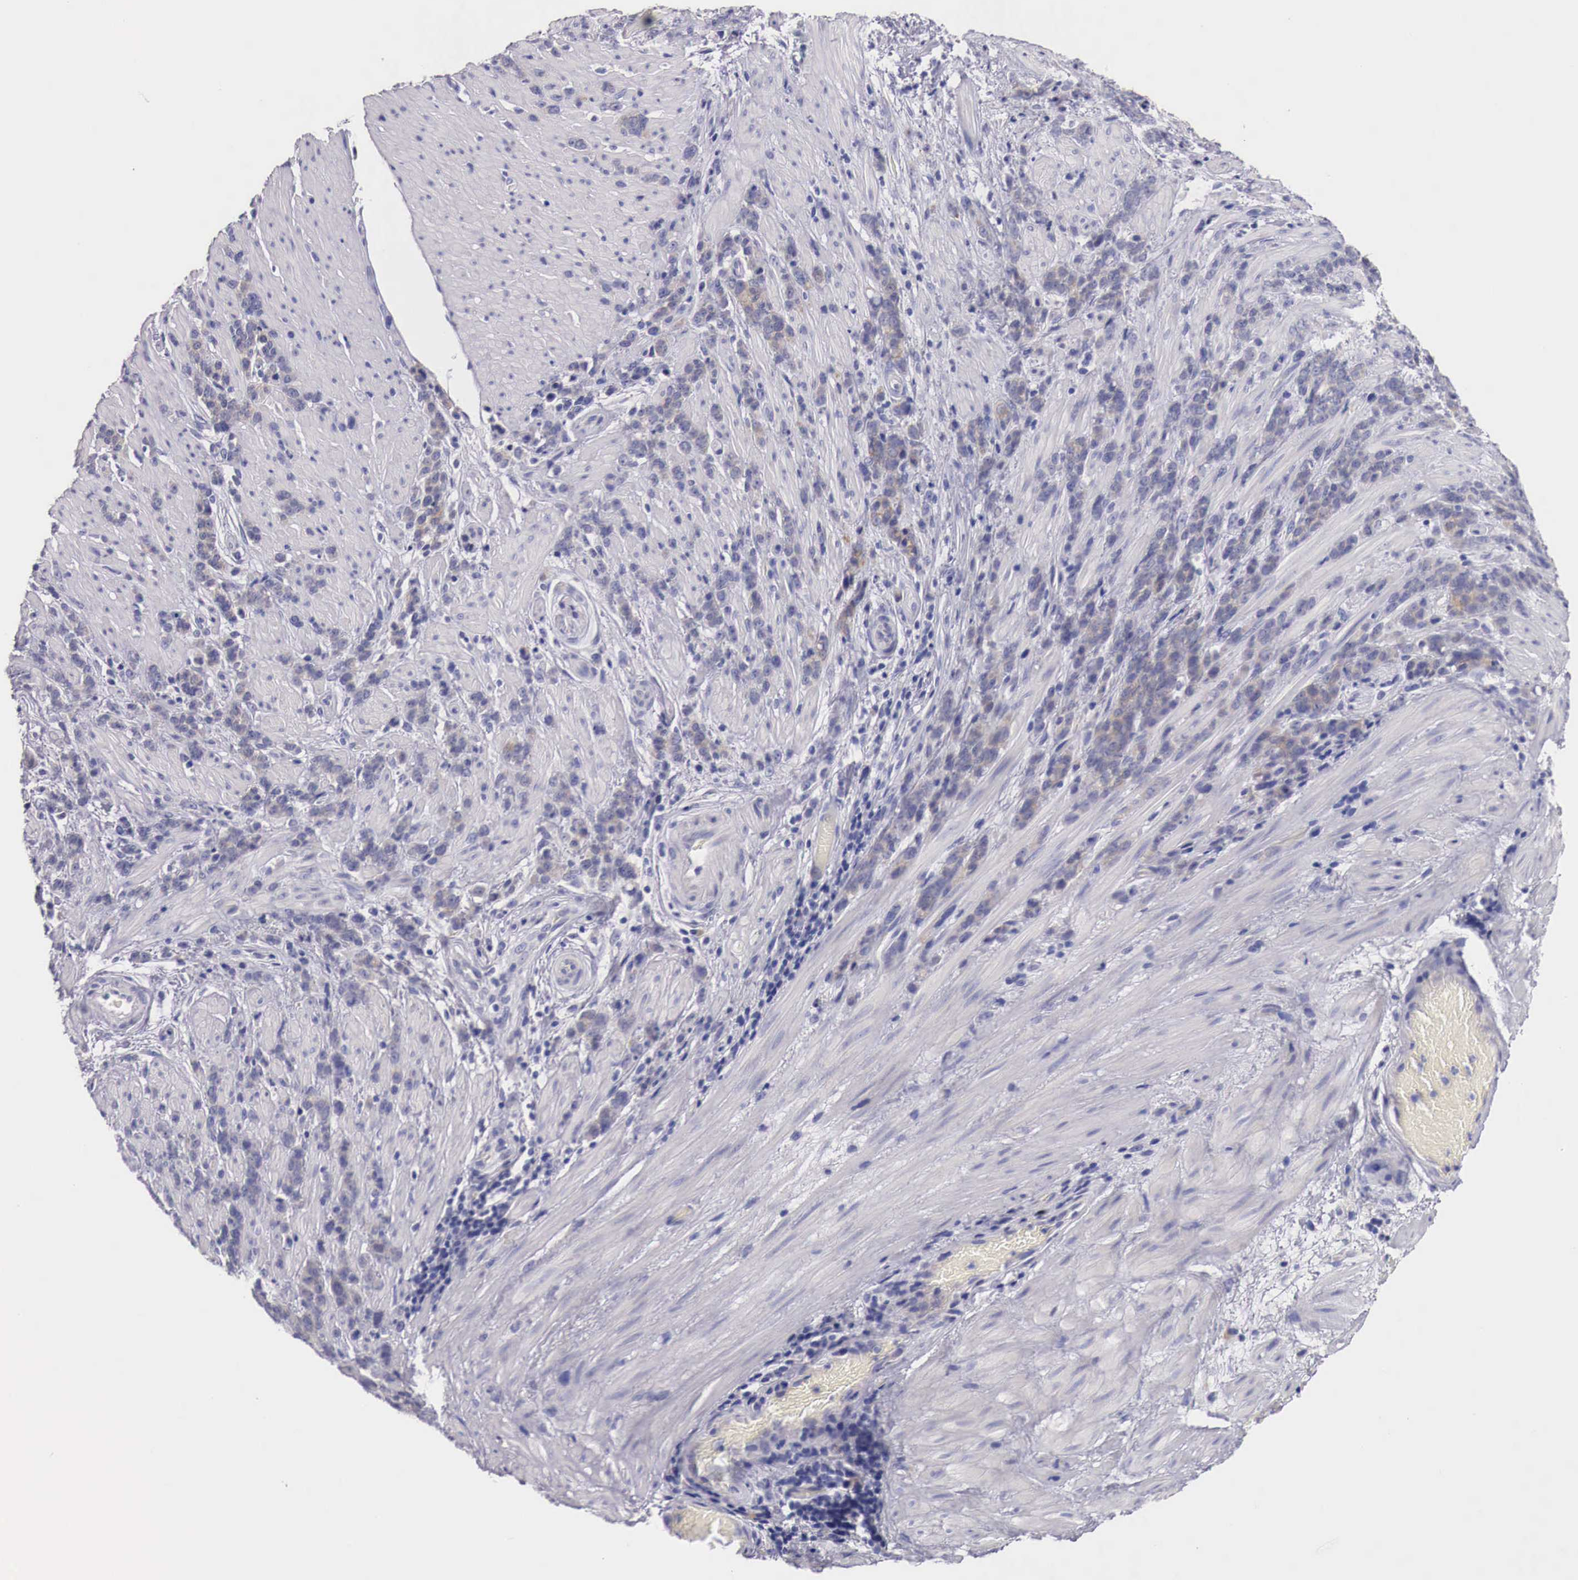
{"staining": {"intensity": "weak", "quantity": ">75%", "location": "cytoplasmic/membranous"}, "tissue": "stomach cancer", "cell_type": "Tumor cells", "image_type": "cancer", "snomed": [{"axis": "morphology", "description": "Adenocarcinoma, NOS"}, {"axis": "topography", "description": "Stomach, lower"}], "caption": "Immunohistochemistry micrograph of neoplastic tissue: stomach cancer stained using immunohistochemistry demonstrates low levels of weak protein expression localized specifically in the cytoplasmic/membranous of tumor cells, appearing as a cytoplasmic/membranous brown color.", "gene": "NREP", "patient": {"sex": "male", "age": 88}}